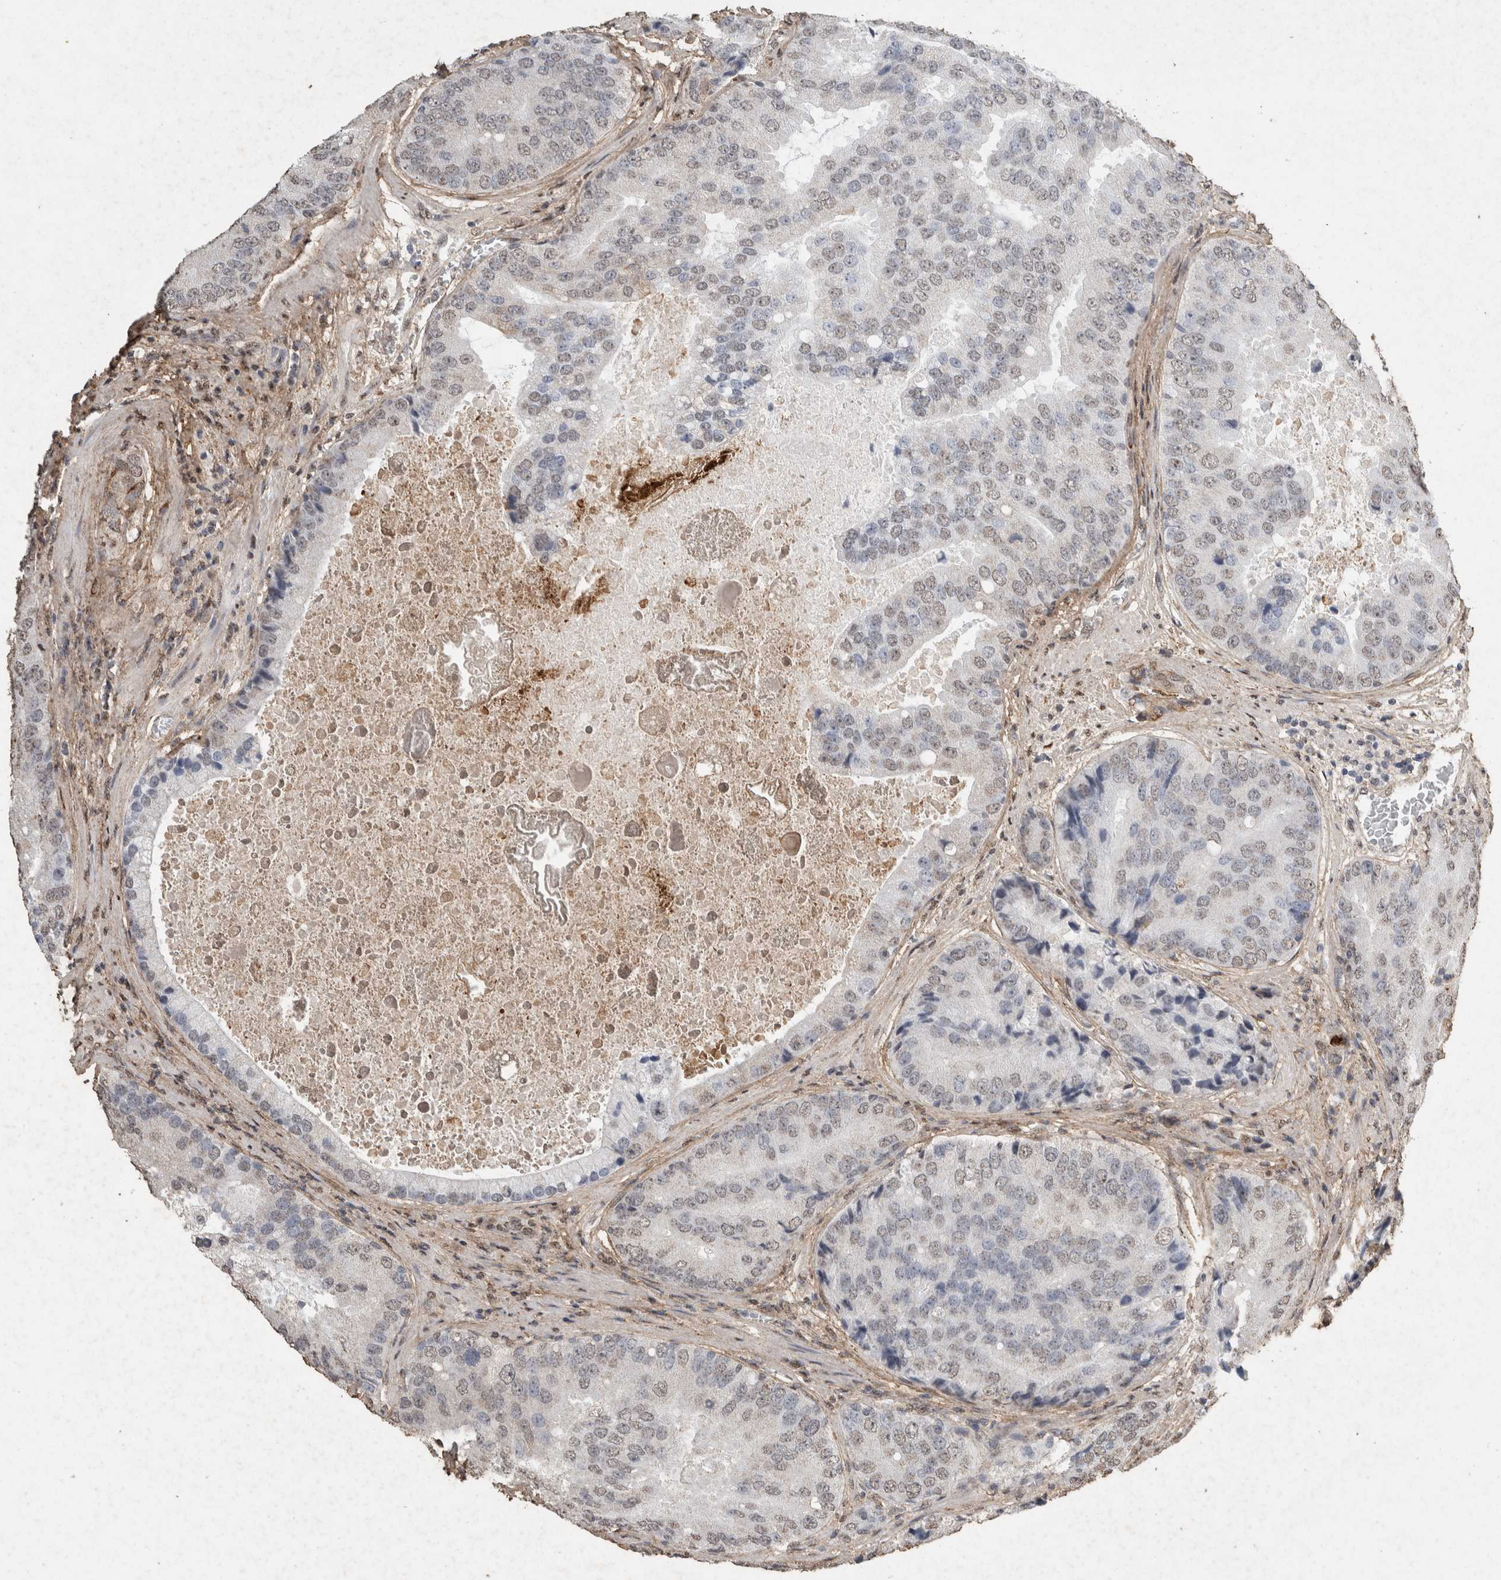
{"staining": {"intensity": "negative", "quantity": "none", "location": "none"}, "tissue": "prostate cancer", "cell_type": "Tumor cells", "image_type": "cancer", "snomed": [{"axis": "morphology", "description": "Adenocarcinoma, High grade"}, {"axis": "topography", "description": "Prostate"}], "caption": "An immunohistochemistry image of prostate cancer is shown. There is no staining in tumor cells of prostate cancer.", "gene": "C1QTNF5", "patient": {"sex": "male", "age": 70}}